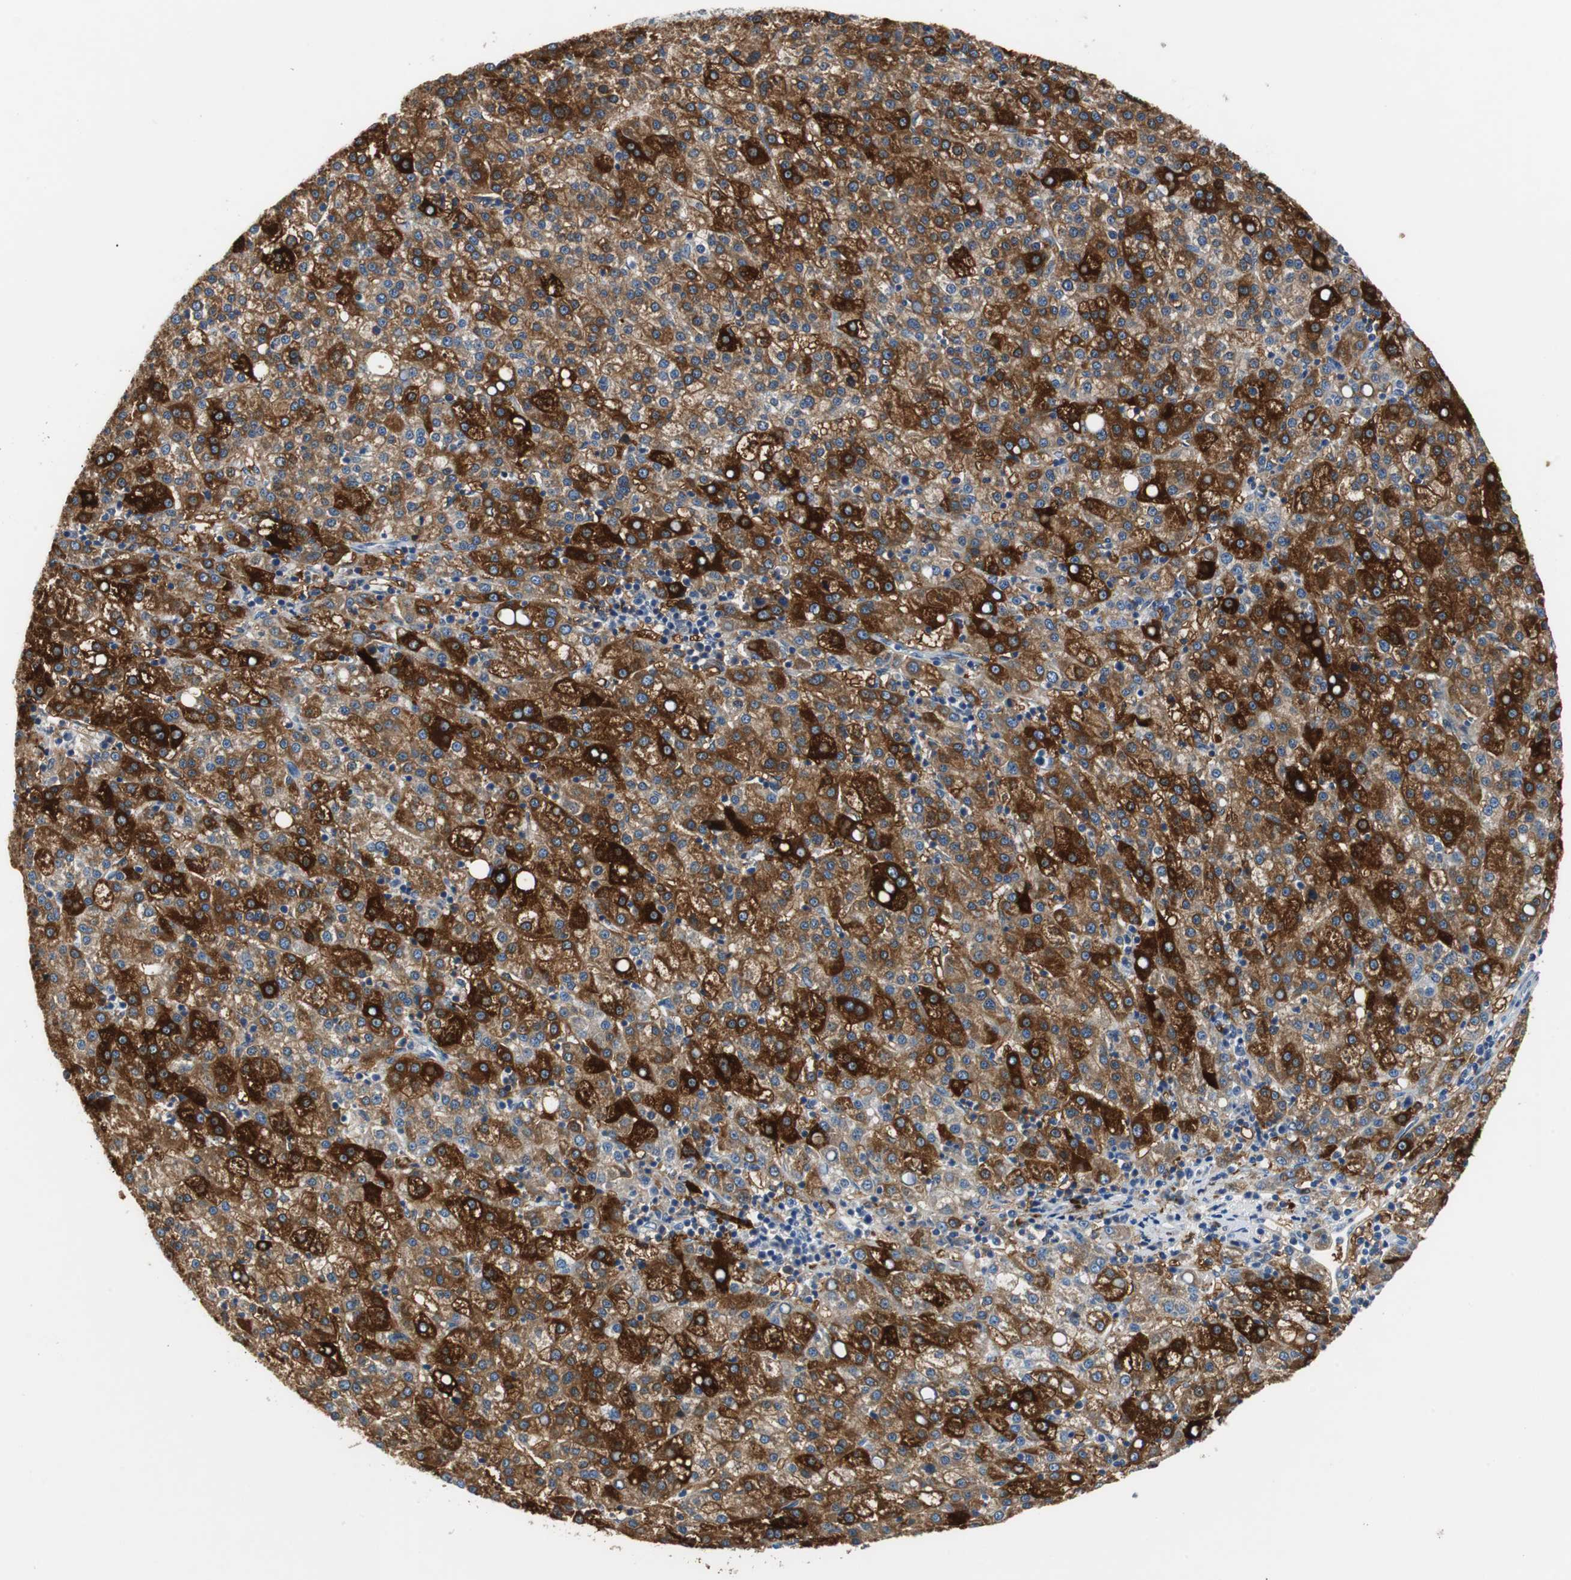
{"staining": {"intensity": "strong", "quantity": ">75%", "location": "cytoplasmic/membranous"}, "tissue": "liver cancer", "cell_type": "Tumor cells", "image_type": "cancer", "snomed": [{"axis": "morphology", "description": "Carcinoma, Hepatocellular, NOS"}, {"axis": "topography", "description": "Liver"}], "caption": "Immunohistochemical staining of liver cancer (hepatocellular carcinoma) demonstrates strong cytoplasmic/membranous protein staining in about >75% of tumor cells. Immunohistochemistry (ihc) stains the protein of interest in brown and the nuclei are stained blue.", "gene": "PI15", "patient": {"sex": "female", "age": 58}}